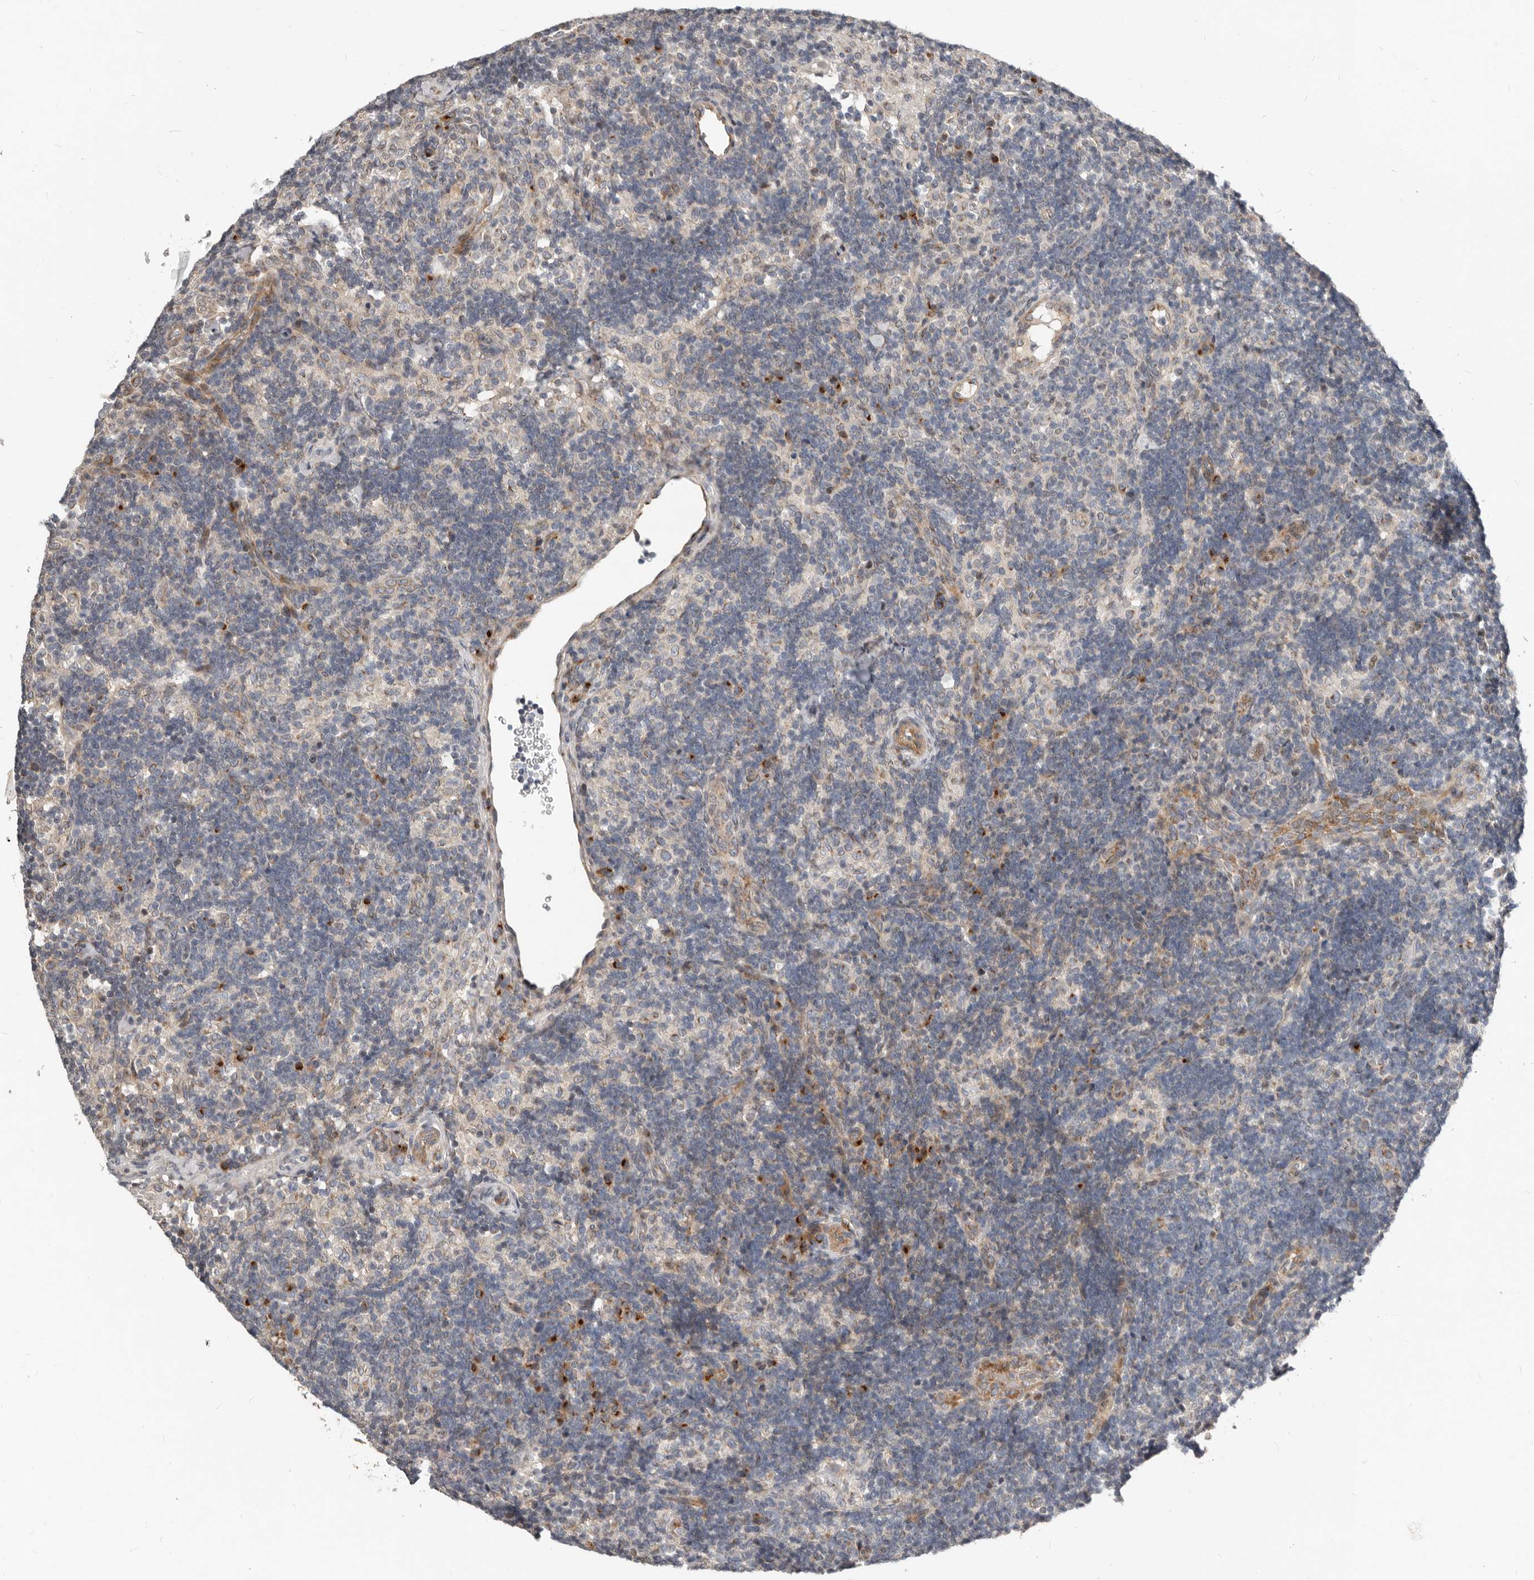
{"staining": {"intensity": "negative", "quantity": "none", "location": "none"}, "tissue": "lymph node", "cell_type": "Germinal center cells", "image_type": "normal", "snomed": [{"axis": "morphology", "description": "Normal tissue, NOS"}, {"axis": "topography", "description": "Lymph node"}], "caption": "The image demonstrates no significant expression in germinal center cells of lymph node.", "gene": "NPY4R2", "patient": {"sex": "female", "age": 22}}